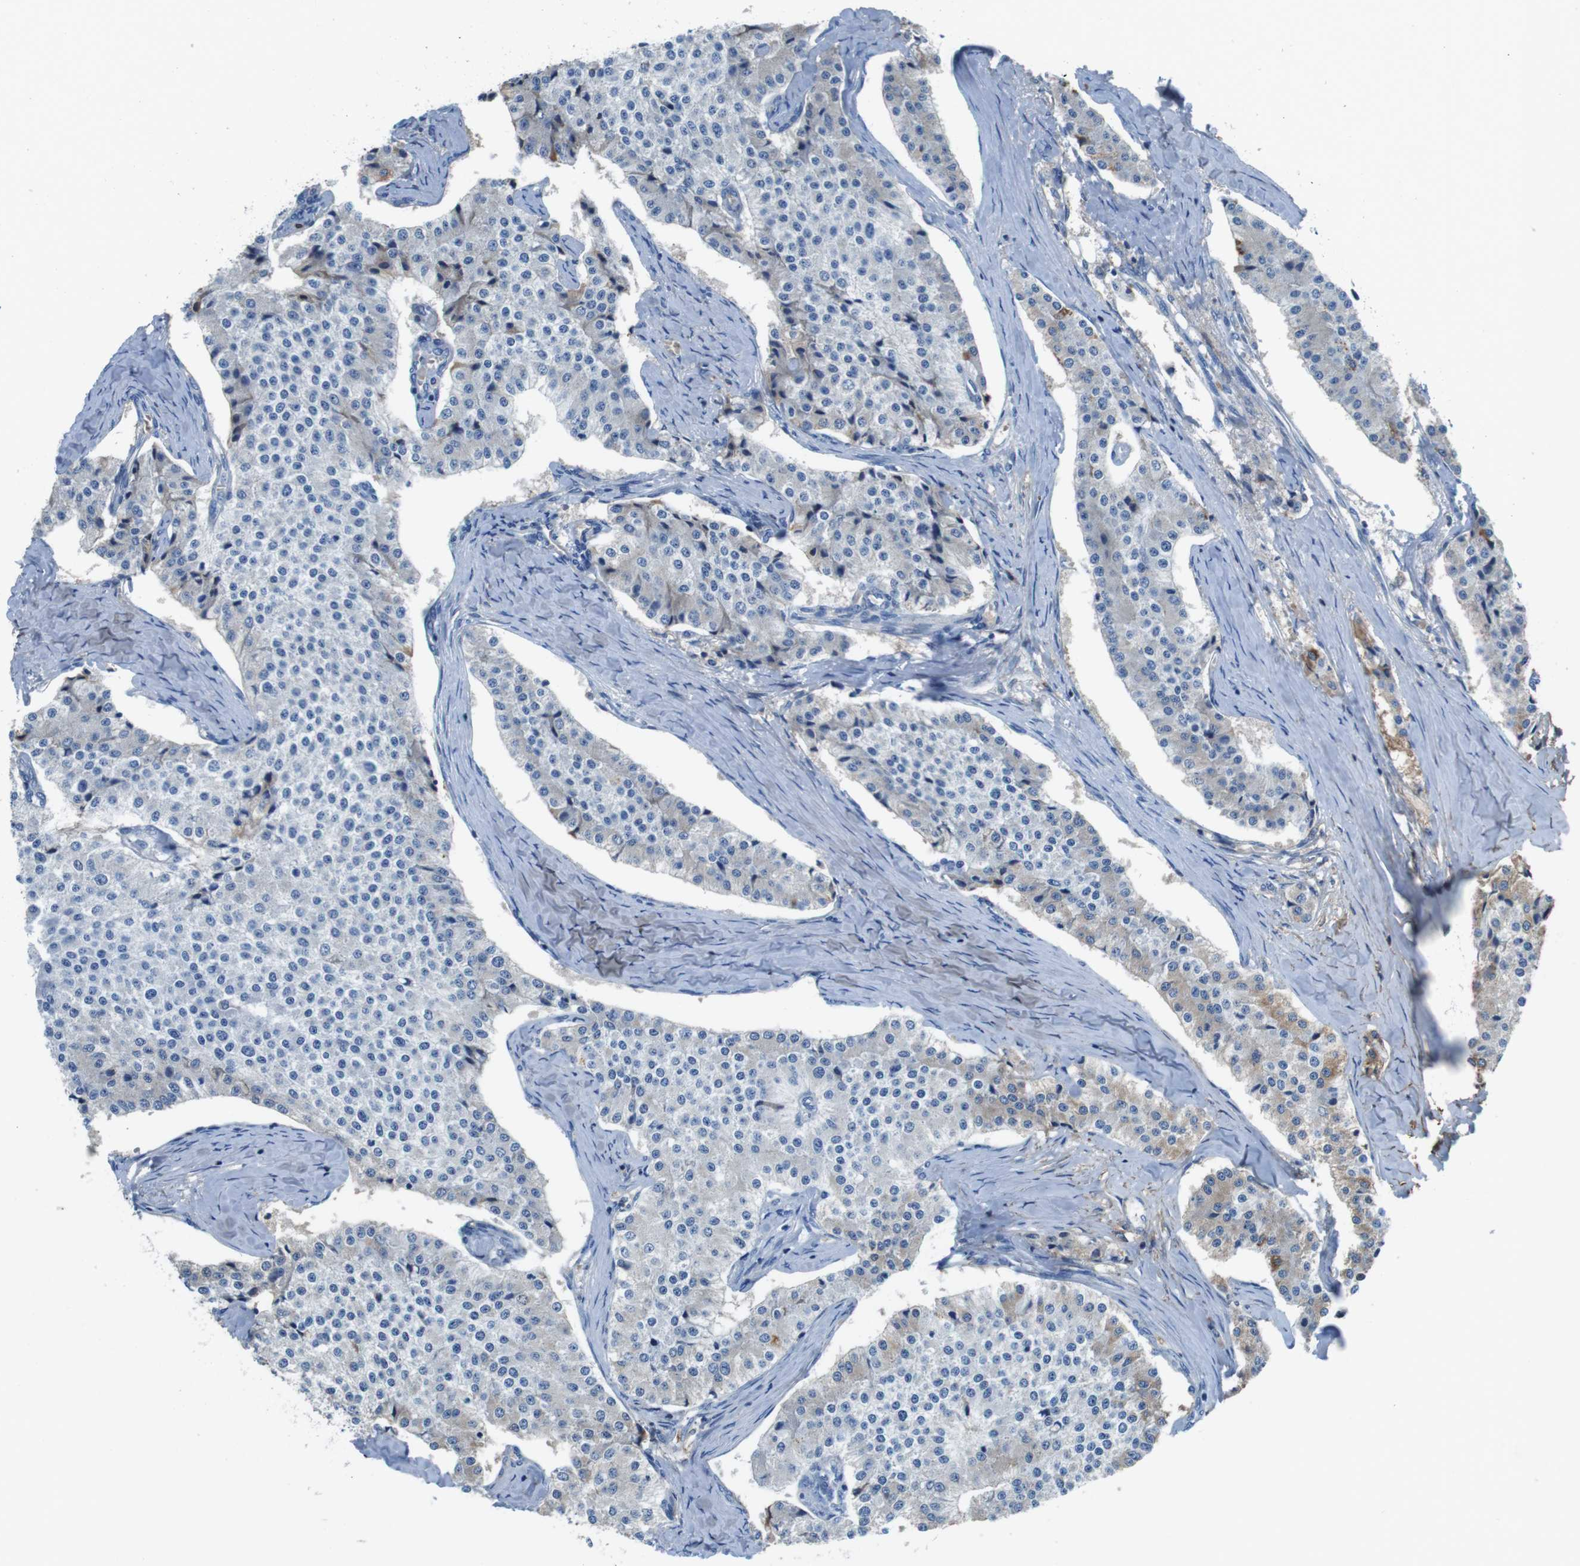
{"staining": {"intensity": "negative", "quantity": "none", "location": "none"}, "tissue": "carcinoid", "cell_type": "Tumor cells", "image_type": "cancer", "snomed": [{"axis": "morphology", "description": "Carcinoid, malignant, NOS"}, {"axis": "topography", "description": "Colon"}], "caption": "Immunohistochemistry image of neoplastic tissue: carcinoid stained with DAB (3,3'-diaminobenzidine) displays no significant protein positivity in tumor cells.", "gene": "TMPRSS15", "patient": {"sex": "female", "age": 52}}